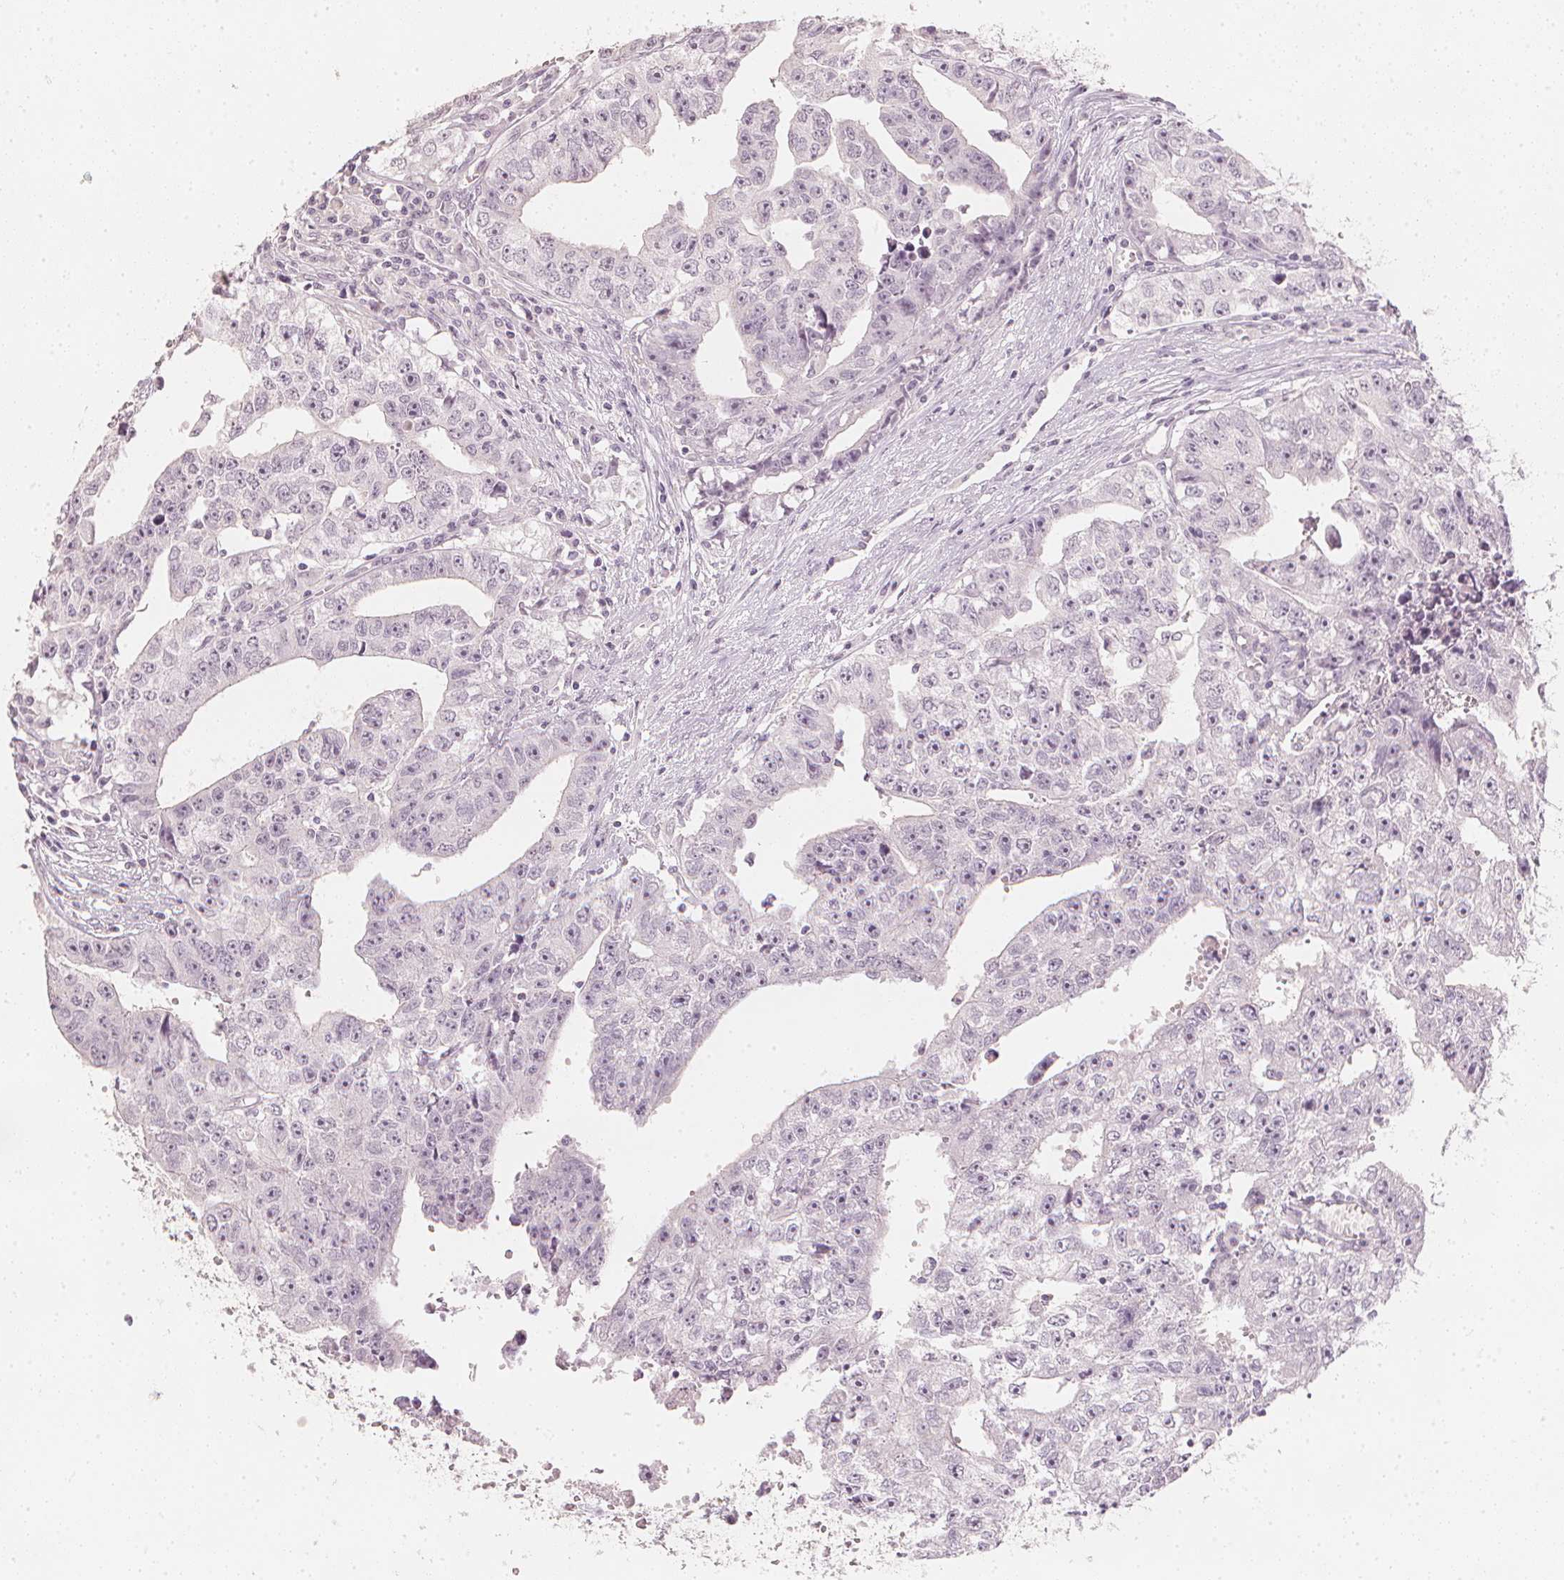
{"staining": {"intensity": "negative", "quantity": "none", "location": "none"}, "tissue": "testis cancer", "cell_type": "Tumor cells", "image_type": "cancer", "snomed": [{"axis": "morphology", "description": "Carcinoma, Embryonal, NOS"}, {"axis": "morphology", "description": "Teratoma, malignant, NOS"}, {"axis": "topography", "description": "Testis"}], "caption": "A high-resolution histopathology image shows immunohistochemistry (IHC) staining of malignant teratoma (testis), which shows no significant staining in tumor cells. Nuclei are stained in blue.", "gene": "CALB1", "patient": {"sex": "male", "age": 24}}